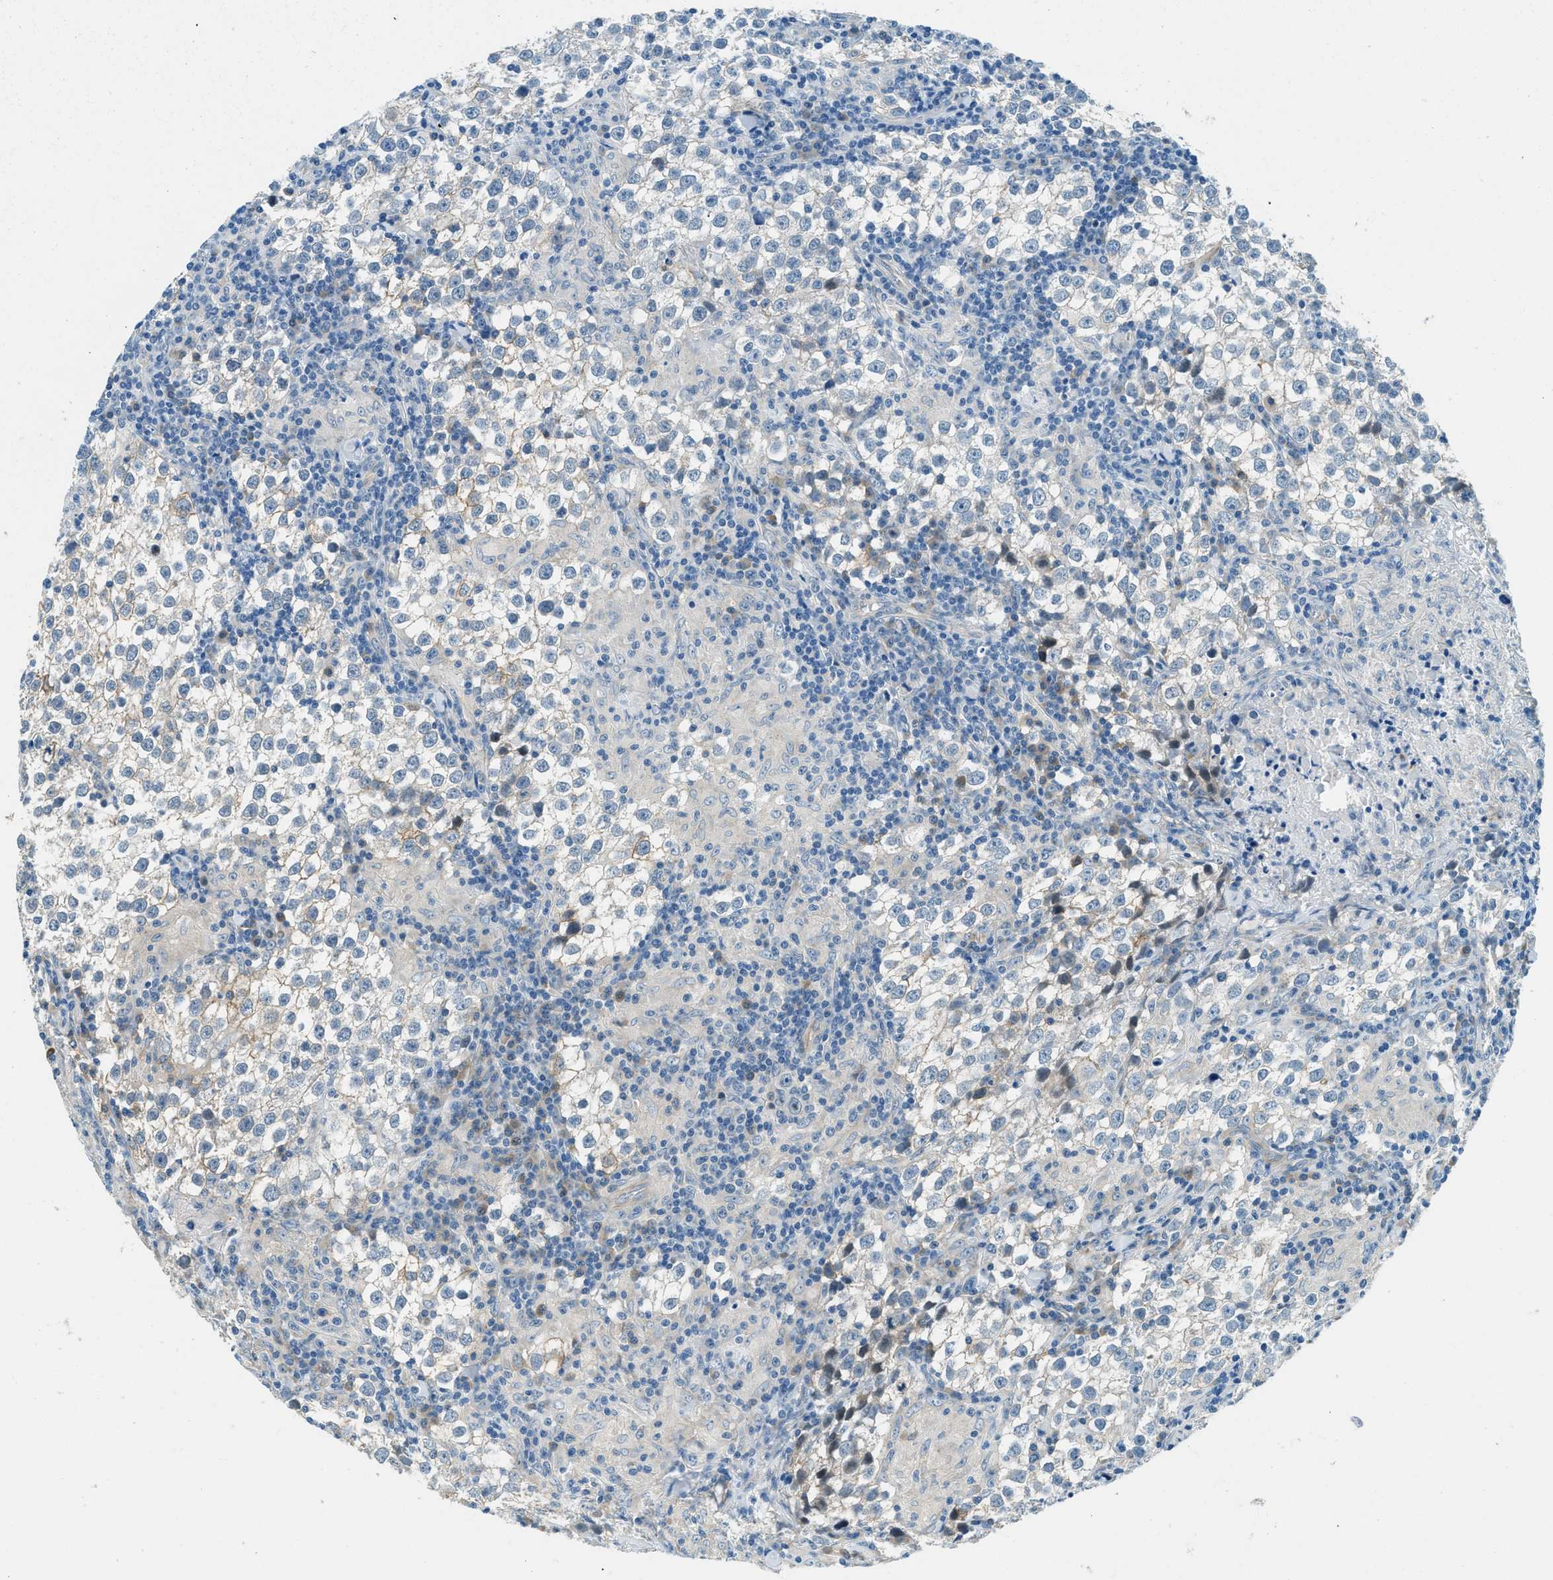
{"staining": {"intensity": "negative", "quantity": "none", "location": "none"}, "tissue": "testis cancer", "cell_type": "Tumor cells", "image_type": "cancer", "snomed": [{"axis": "morphology", "description": "Seminoma, NOS"}, {"axis": "morphology", "description": "Carcinoma, Embryonal, NOS"}, {"axis": "topography", "description": "Testis"}], "caption": "Testis seminoma was stained to show a protein in brown. There is no significant expression in tumor cells. (Stains: DAB (3,3'-diaminobenzidine) immunohistochemistry with hematoxylin counter stain, Microscopy: brightfield microscopy at high magnification).", "gene": "ZNF367", "patient": {"sex": "male", "age": 36}}